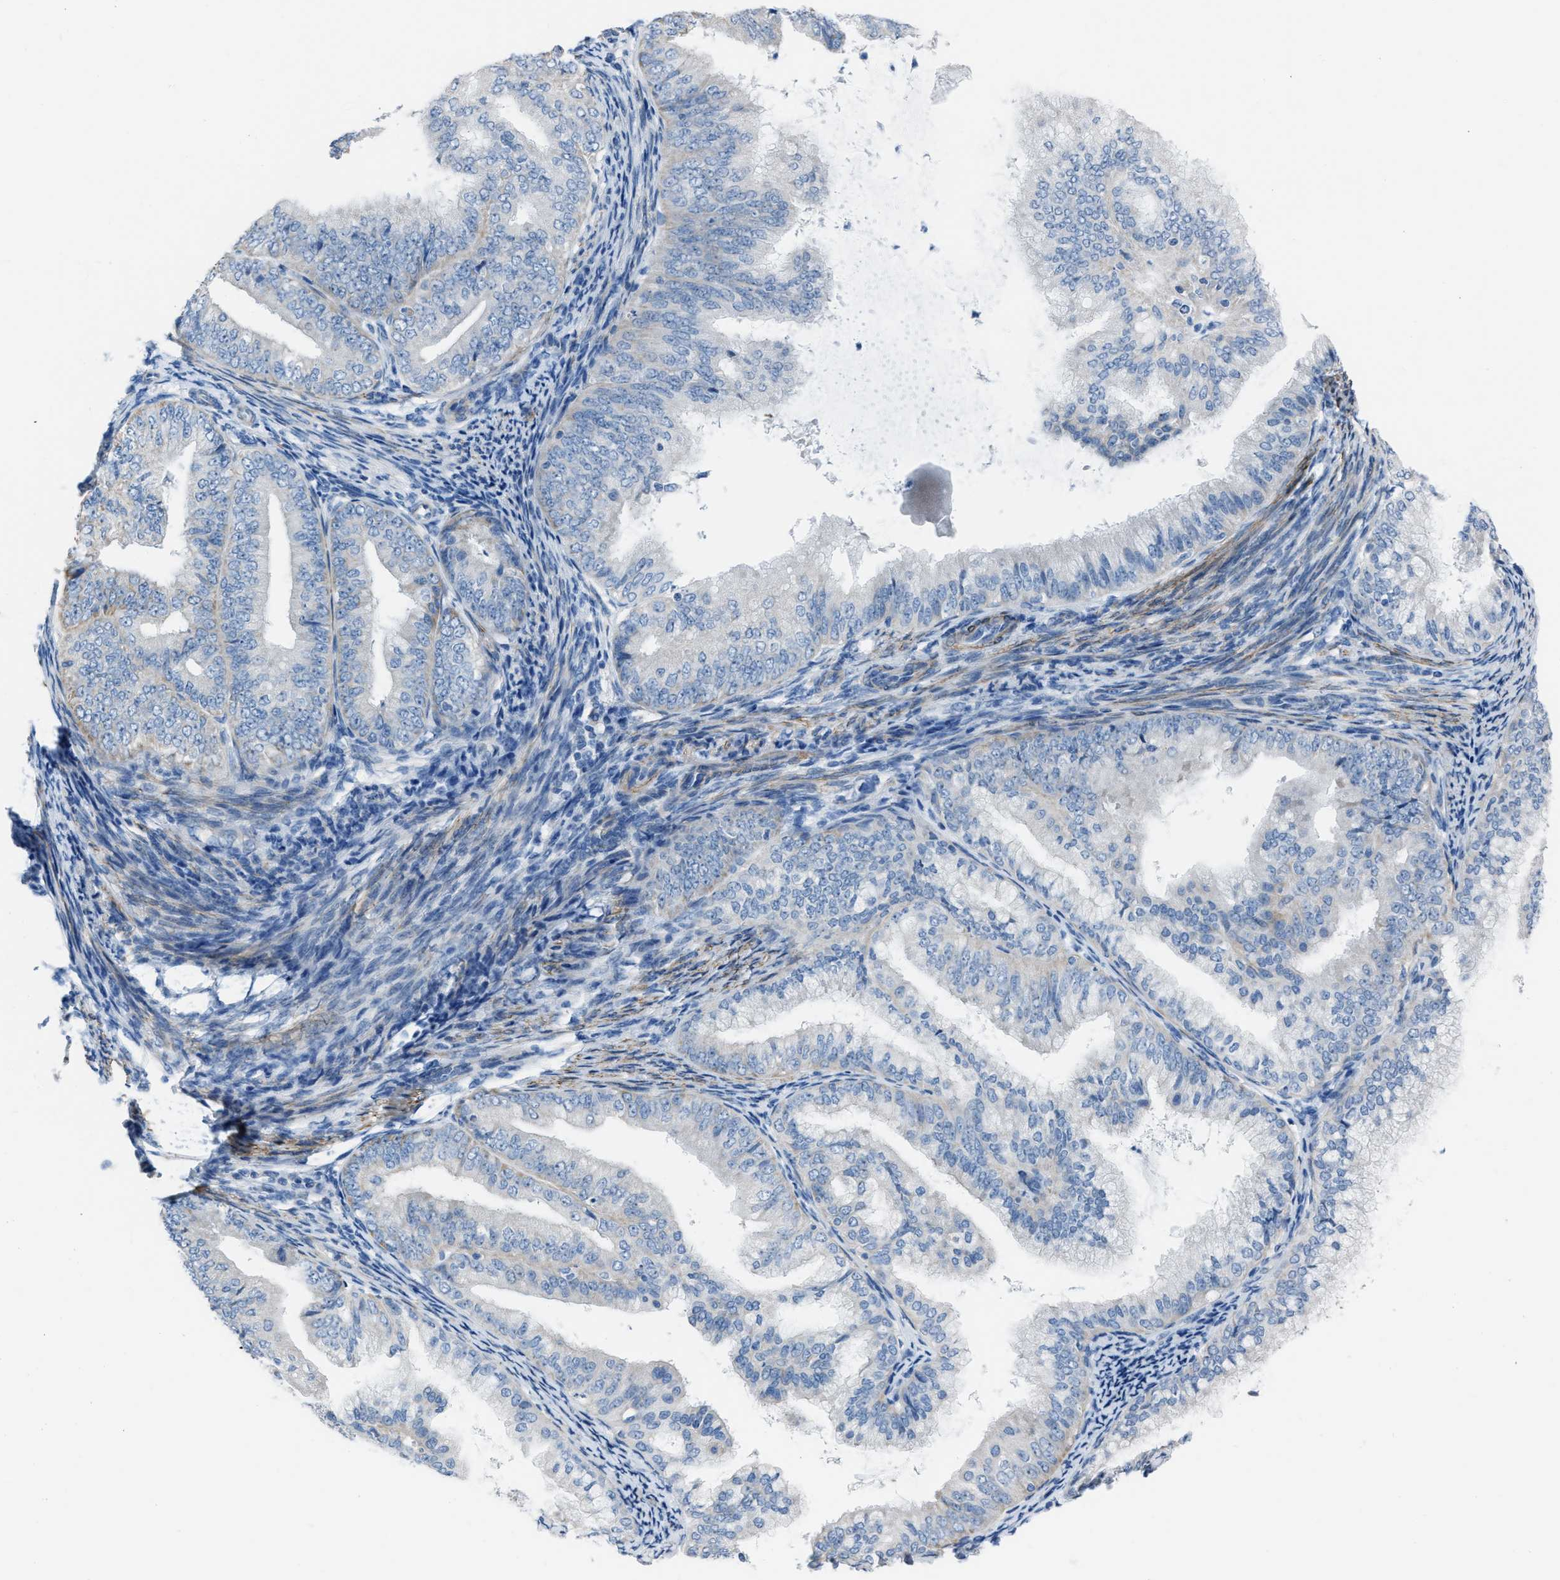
{"staining": {"intensity": "weak", "quantity": "<25%", "location": "cytoplasmic/membranous"}, "tissue": "endometrial cancer", "cell_type": "Tumor cells", "image_type": "cancer", "snomed": [{"axis": "morphology", "description": "Adenocarcinoma, NOS"}, {"axis": "topography", "description": "Endometrium"}], "caption": "Human endometrial adenocarcinoma stained for a protein using IHC displays no positivity in tumor cells.", "gene": "SPATC1L", "patient": {"sex": "female", "age": 63}}